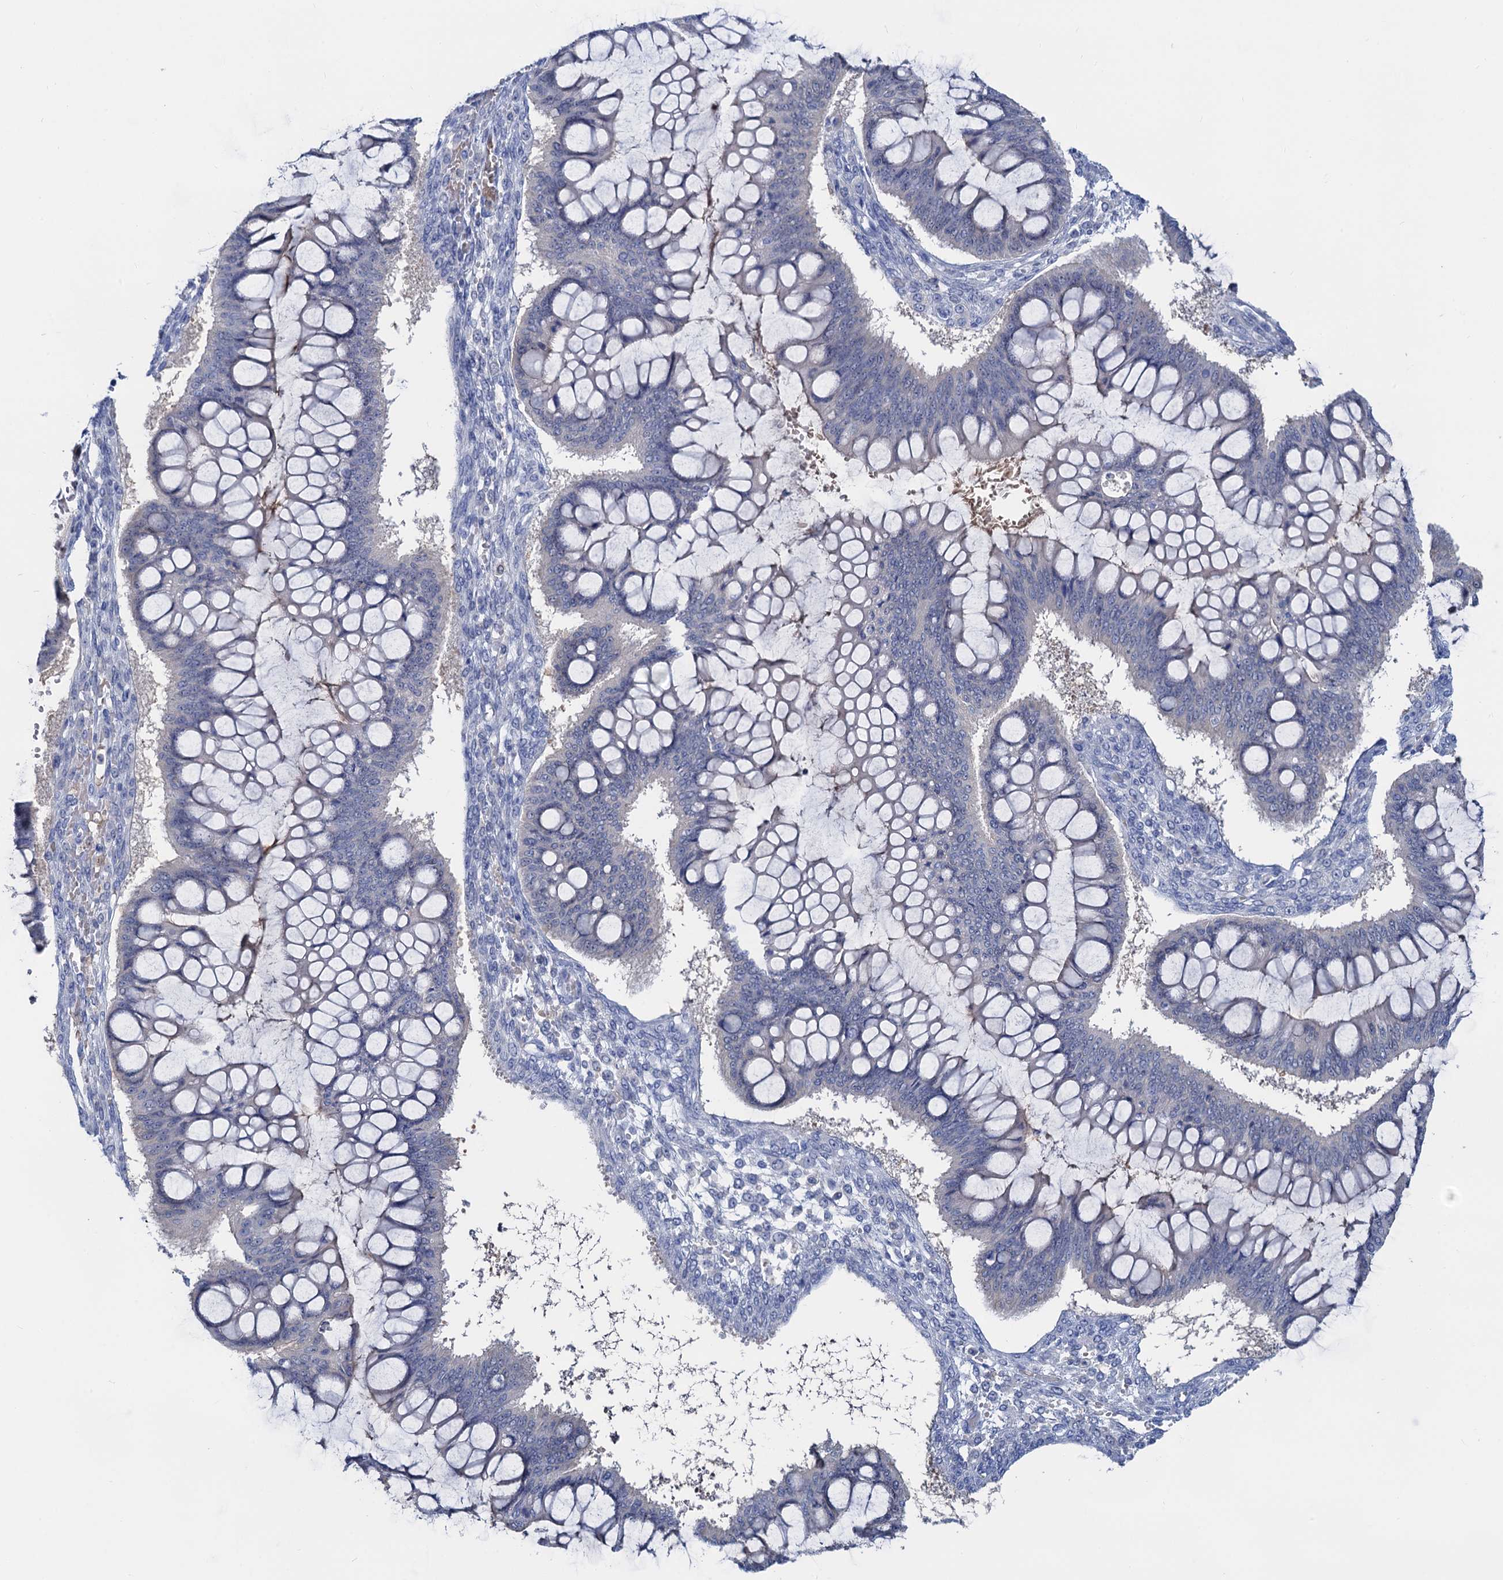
{"staining": {"intensity": "negative", "quantity": "none", "location": "none"}, "tissue": "ovarian cancer", "cell_type": "Tumor cells", "image_type": "cancer", "snomed": [{"axis": "morphology", "description": "Cystadenocarcinoma, mucinous, NOS"}, {"axis": "topography", "description": "Ovary"}], "caption": "Immunohistochemical staining of mucinous cystadenocarcinoma (ovarian) exhibits no significant expression in tumor cells.", "gene": "FAH", "patient": {"sex": "female", "age": 73}}